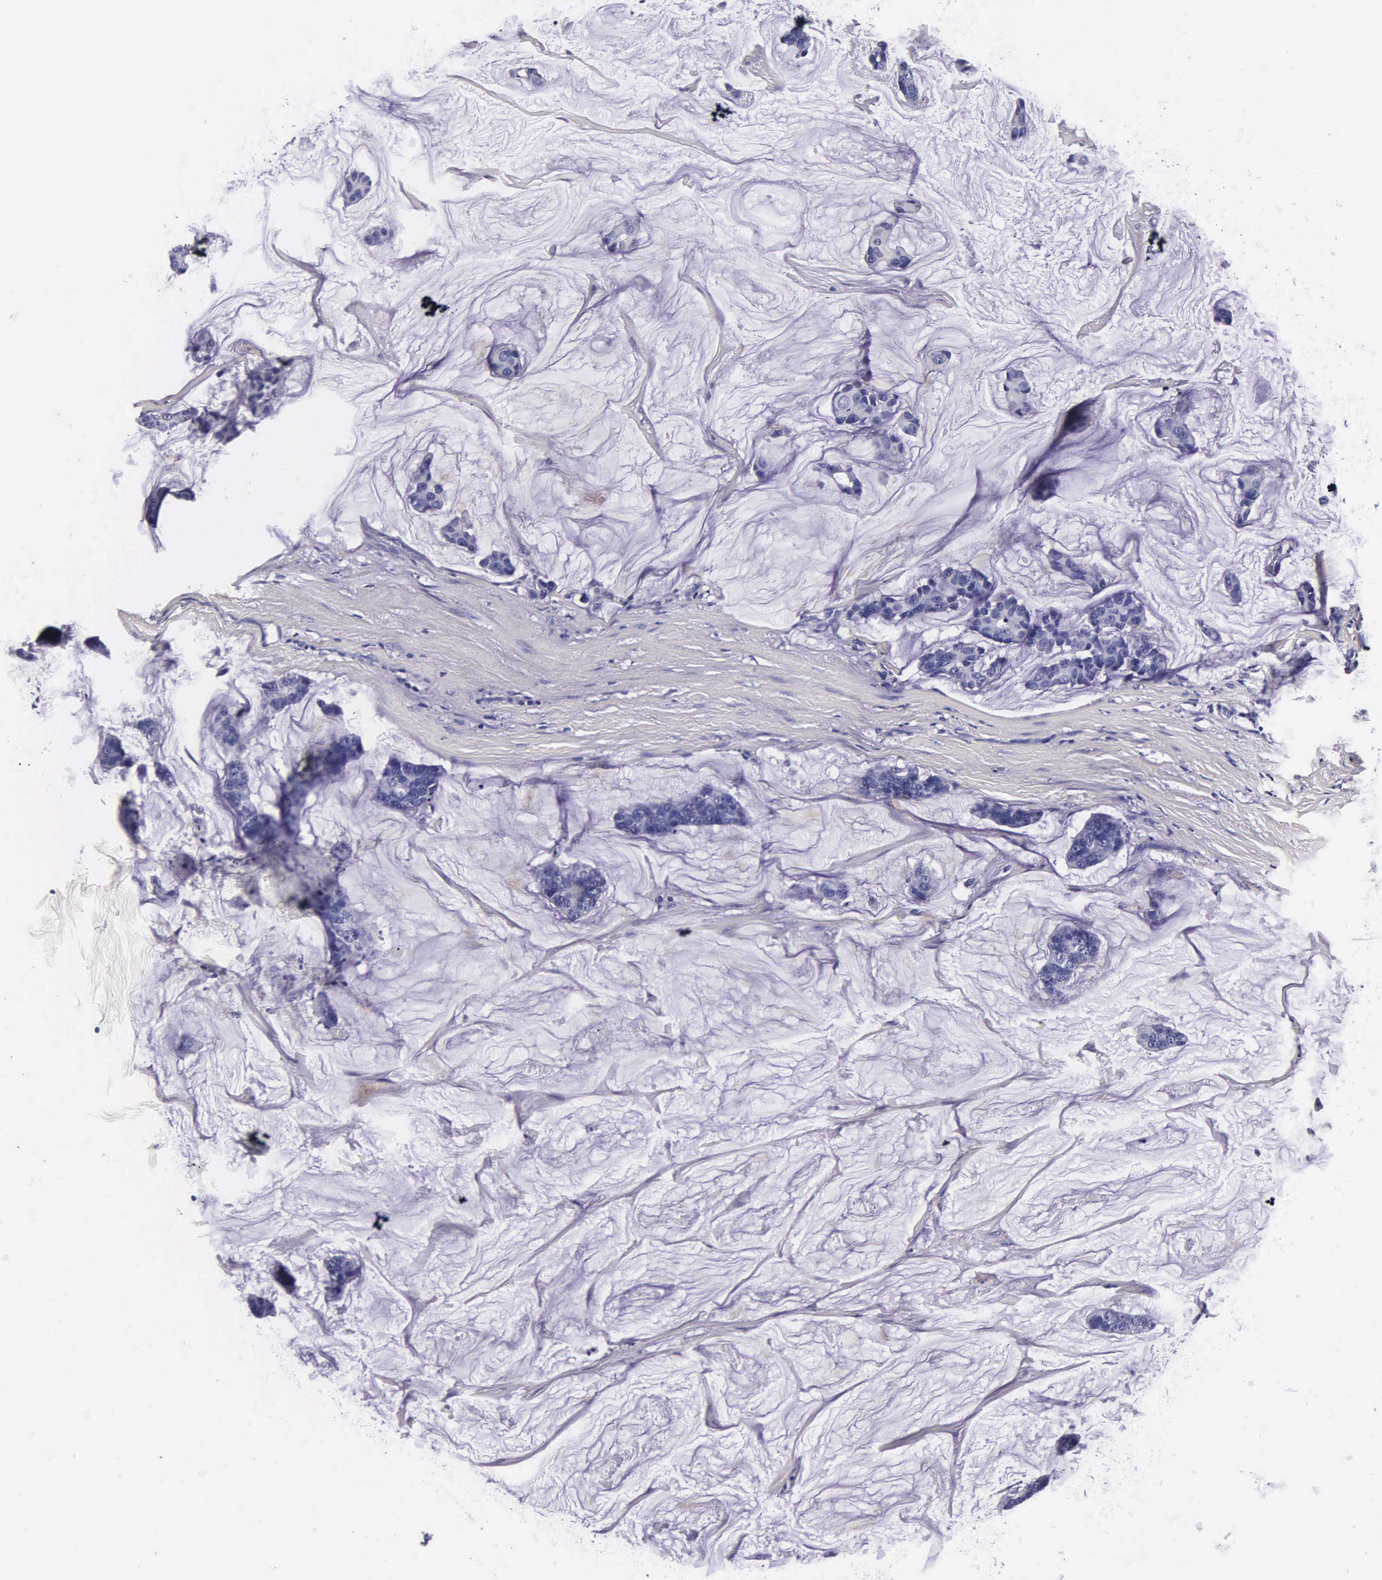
{"staining": {"intensity": "negative", "quantity": "none", "location": "none"}, "tissue": "breast cancer", "cell_type": "Tumor cells", "image_type": "cancer", "snomed": [{"axis": "morphology", "description": "Normal tissue, NOS"}, {"axis": "morphology", "description": "Duct carcinoma"}, {"axis": "topography", "description": "Breast"}], "caption": "Micrograph shows no protein positivity in tumor cells of breast intraductal carcinoma tissue. The staining was performed using DAB to visualize the protein expression in brown, while the nuclei were stained in blue with hematoxylin (Magnification: 20x).", "gene": "IAPP", "patient": {"sex": "female", "age": 50}}